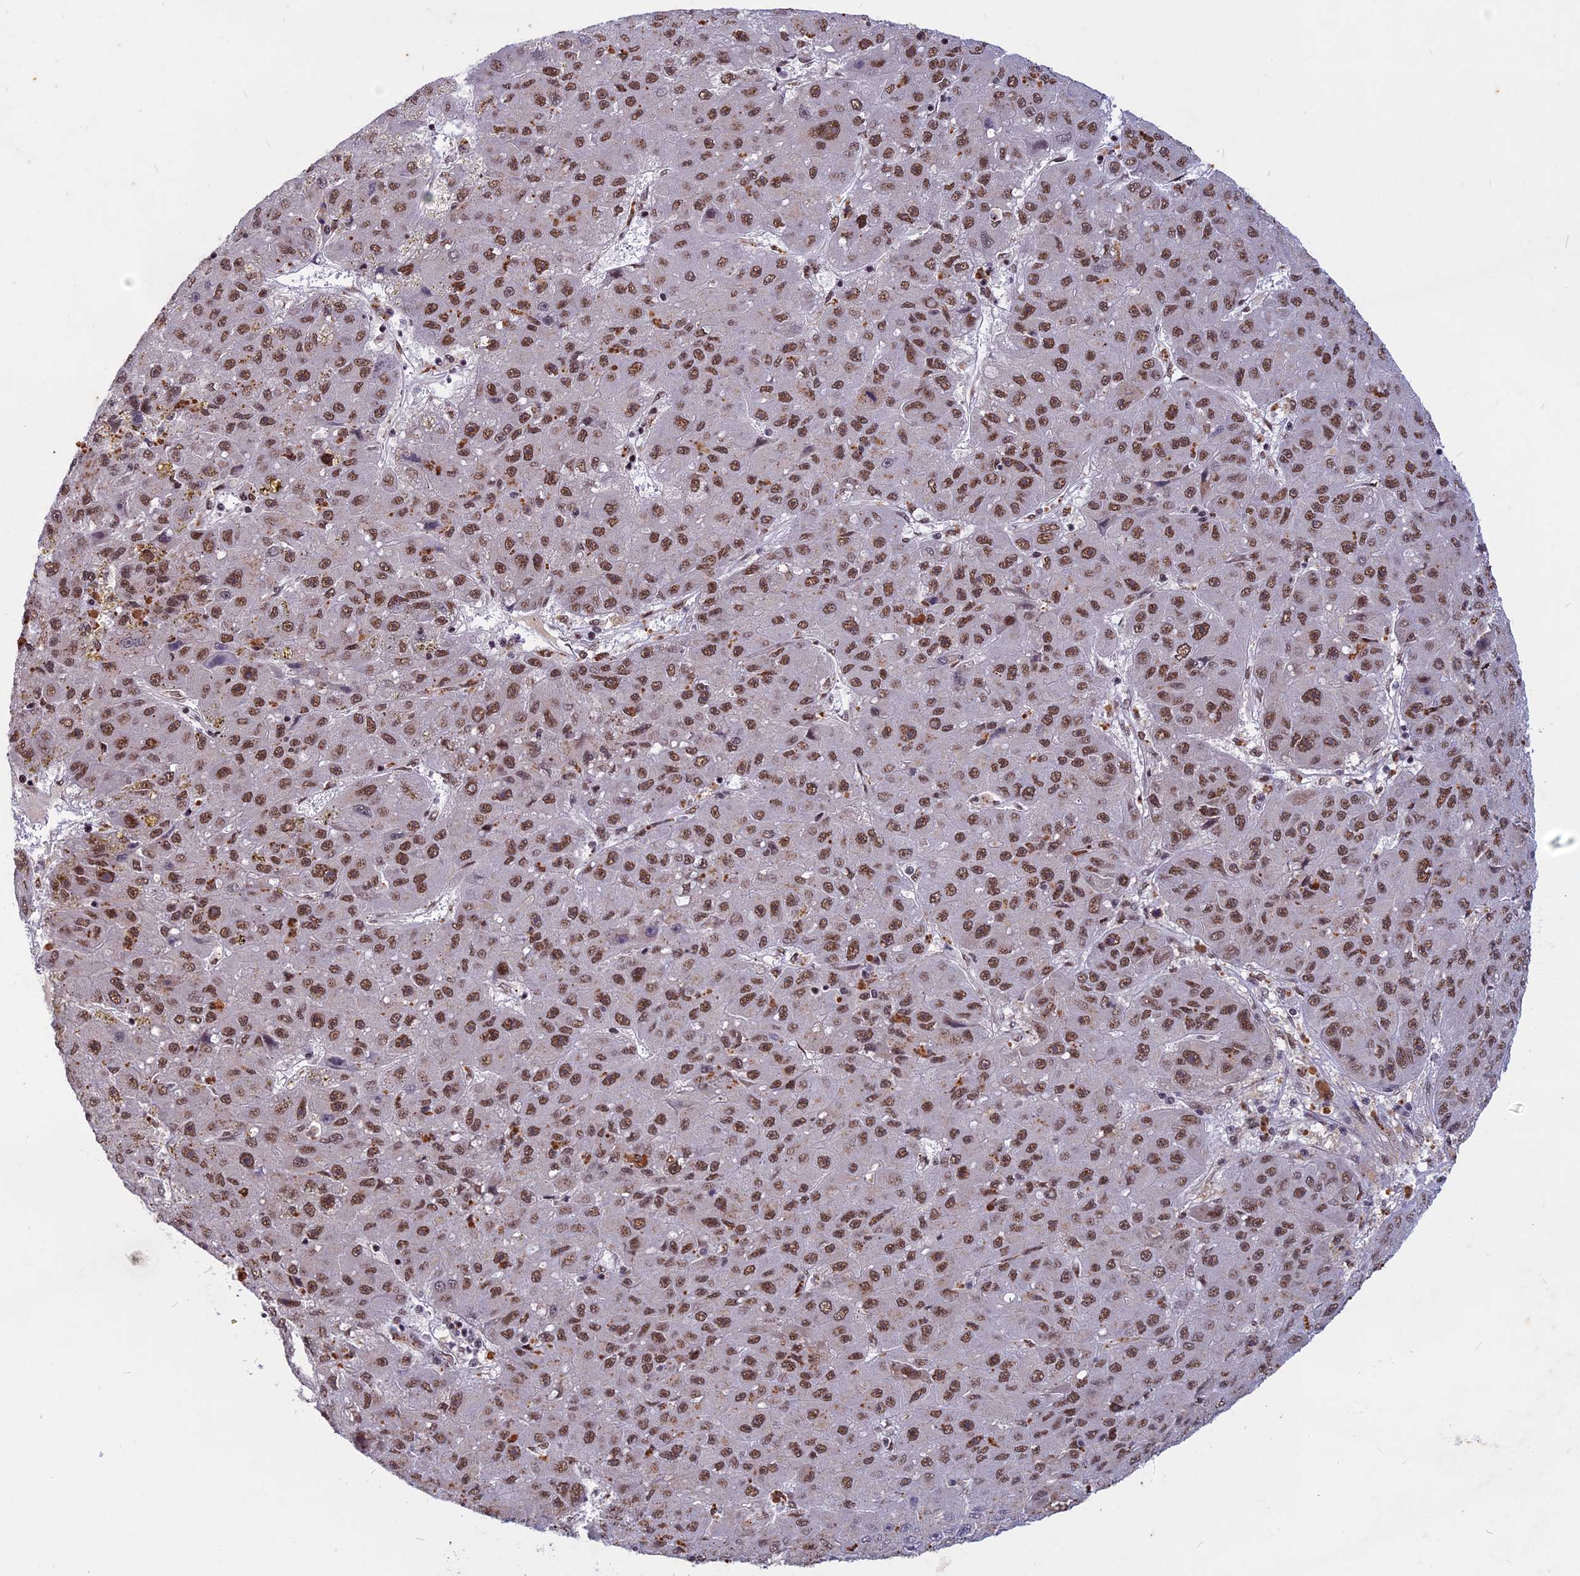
{"staining": {"intensity": "moderate", "quantity": ">75%", "location": "nuclear"}, "tissue": "liver cancer", "cell_type": "Tumor cells", "image_type": "cancer", "snomed": [{"axis": "morphology", "description": "Carcinoma, Hepatocellular, NOS"}, {"axis": "topography", "description": "Liver"}], "caption": "Immunohistochemical staining of human liver cancer (hepatocellular carcinoma) demonstrates medium levels of moderate nuclear staining in approximately >75% of tumor cells.", "gene": "CDC7", "patient": {"sex": "male", "age": 67}}